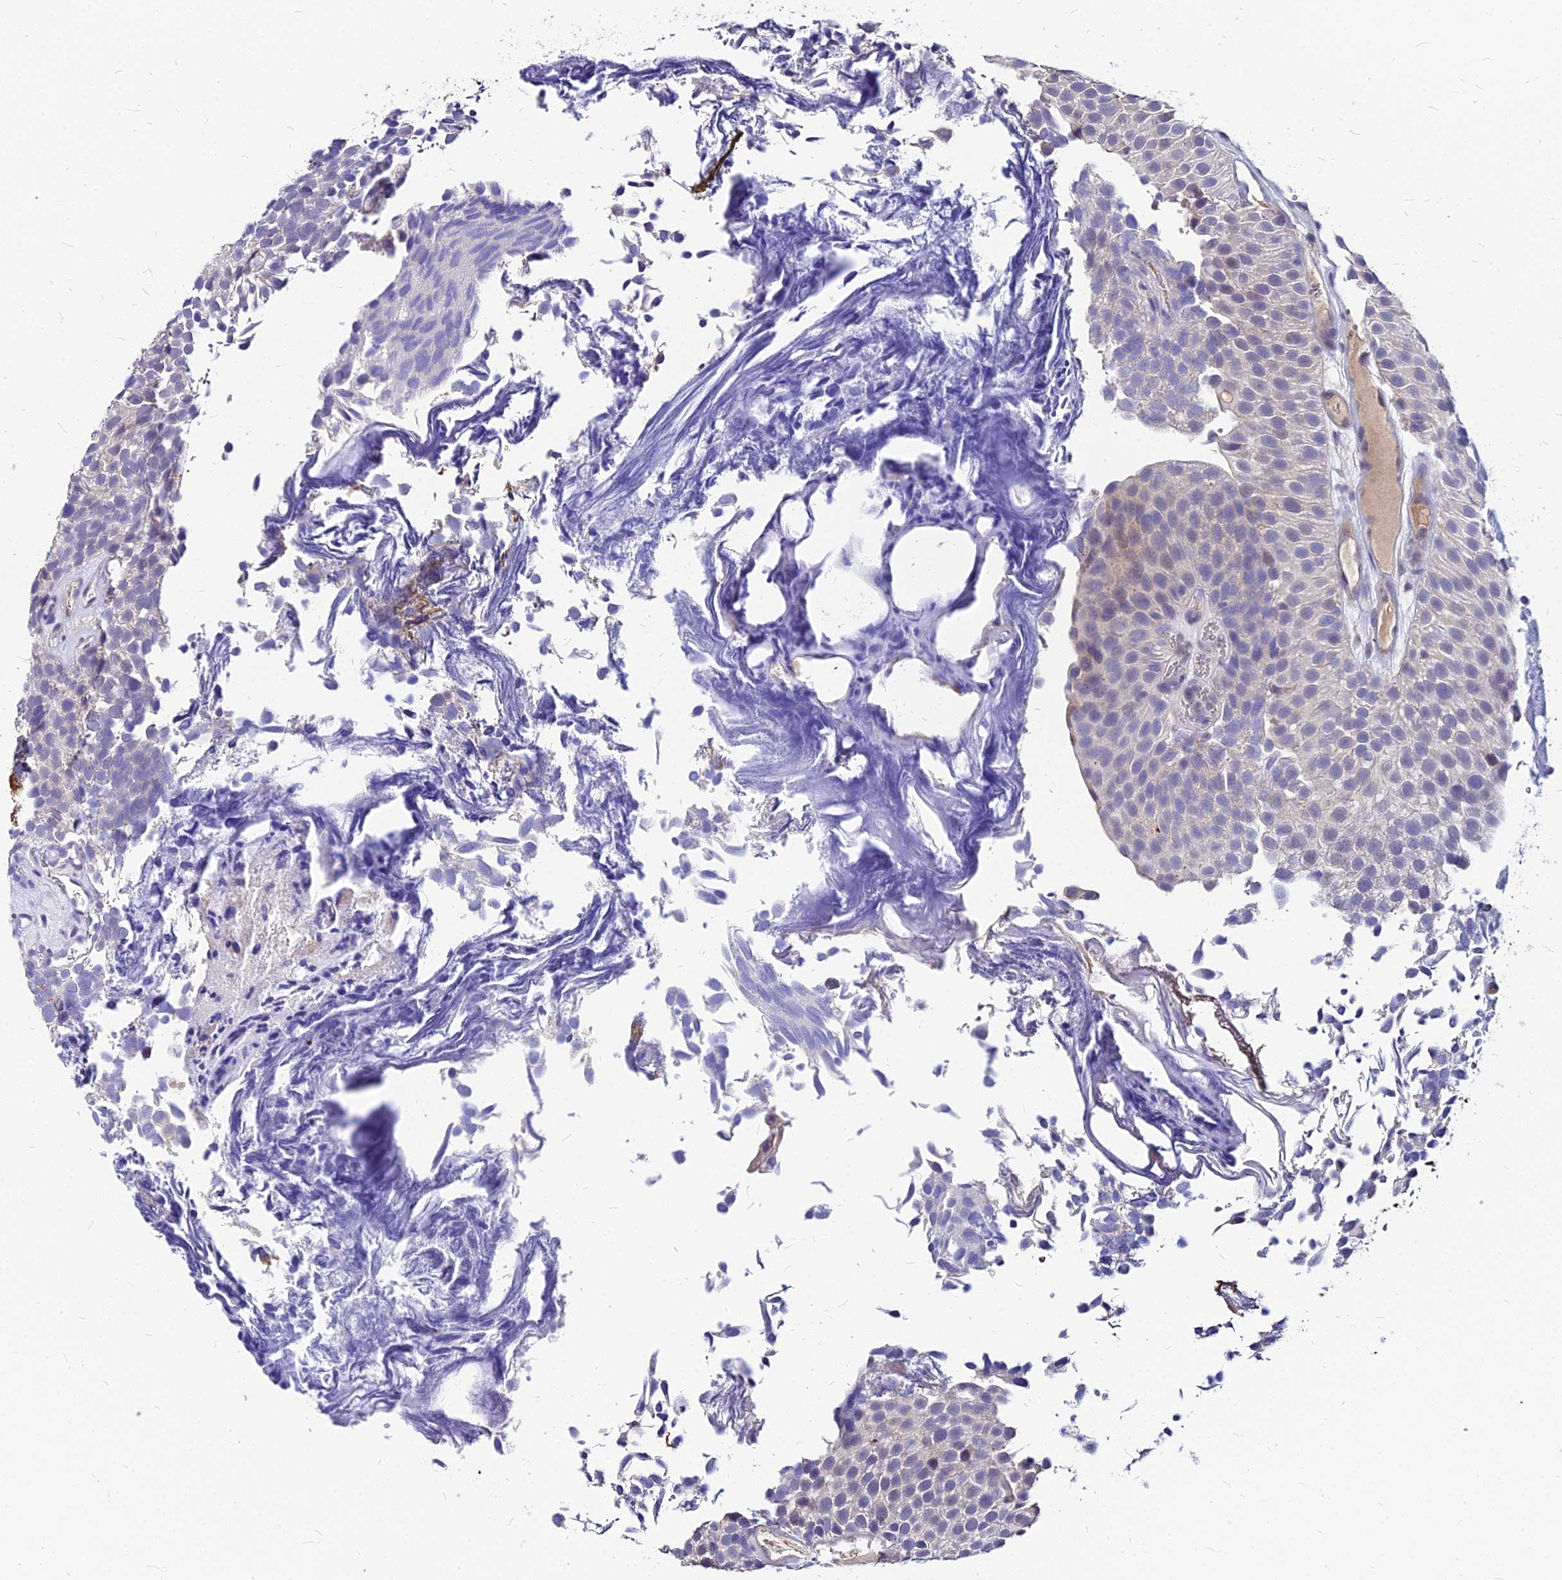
{"staining": {"intensity": "negative", "quantity": "none", "location": "none"}, "tissue": "urothelial cancer", "cell_type": "Tumor cells", "image_type": "cancer", "snomed": [{"axis": "morphology", "description": "Urothelial carcinoma, Low grade"}, {"axis": "topography", "description": "Urinary bladder"}], "caption": "There is no significant expression in tumor cells of urothelial cancer.", "gene": "ACSM6", "patient": {"sex": "male", "age": 89}}